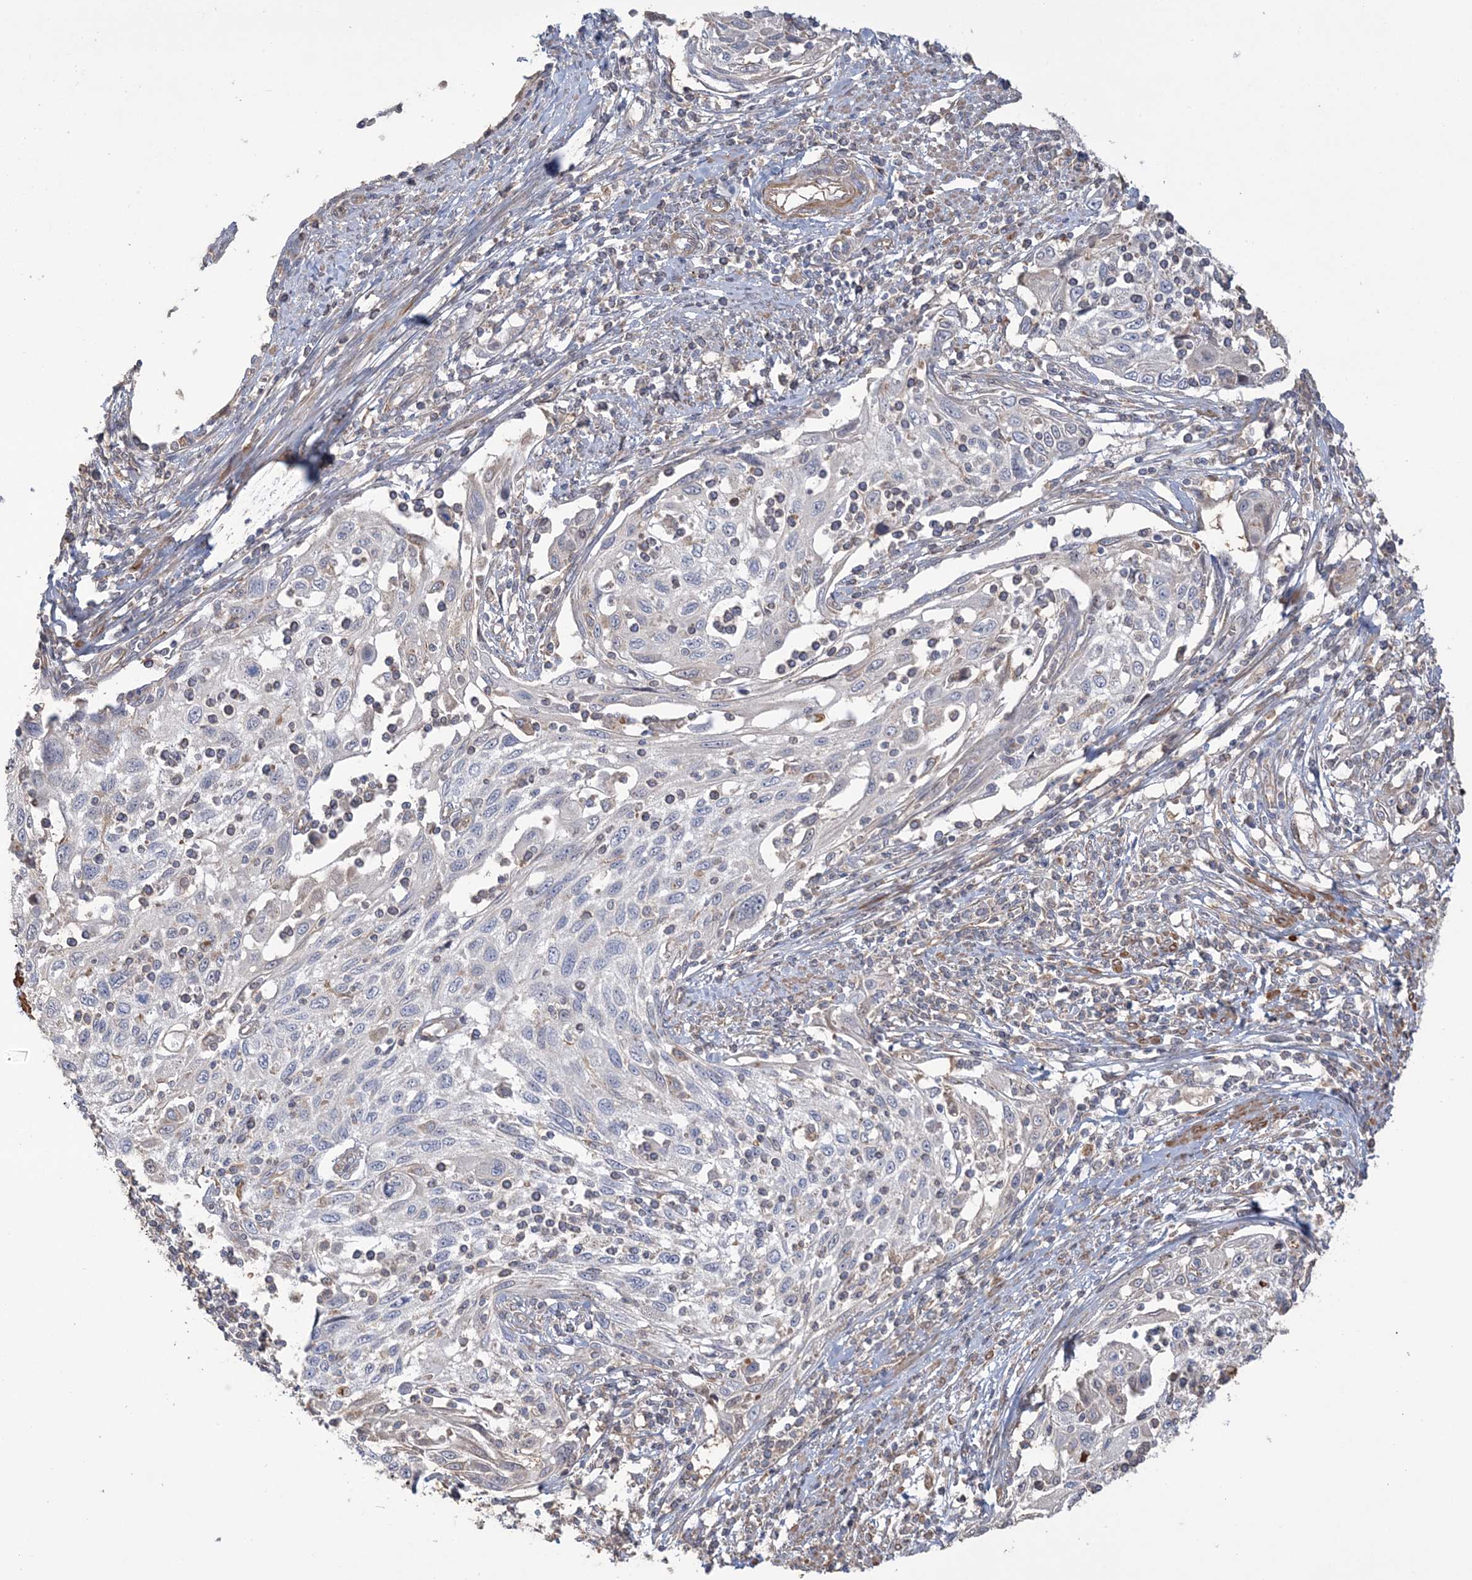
{"staining": {"intensity": "negative", "quantity": "none", "location": "none"}, "tissue": "cervical cancer", "cell_type": "Tumor cells", "image_type": "cancer", "snomed": [{"axis": "morphology", "description": "Squamous cell carcinoma, NOS"}, {"axis": "topography", "description": "Cervix"}], "caption": "DAB immunohistochemical staining of cervical cancer (squamous cell carcinoma) reveals no significant staining in tumor cells. (Immunohistochemistry (ihc), brightfield microscopy, high magnification).", "gene": "ZNF821", "patient": {"sex": "female", "age": 70}}